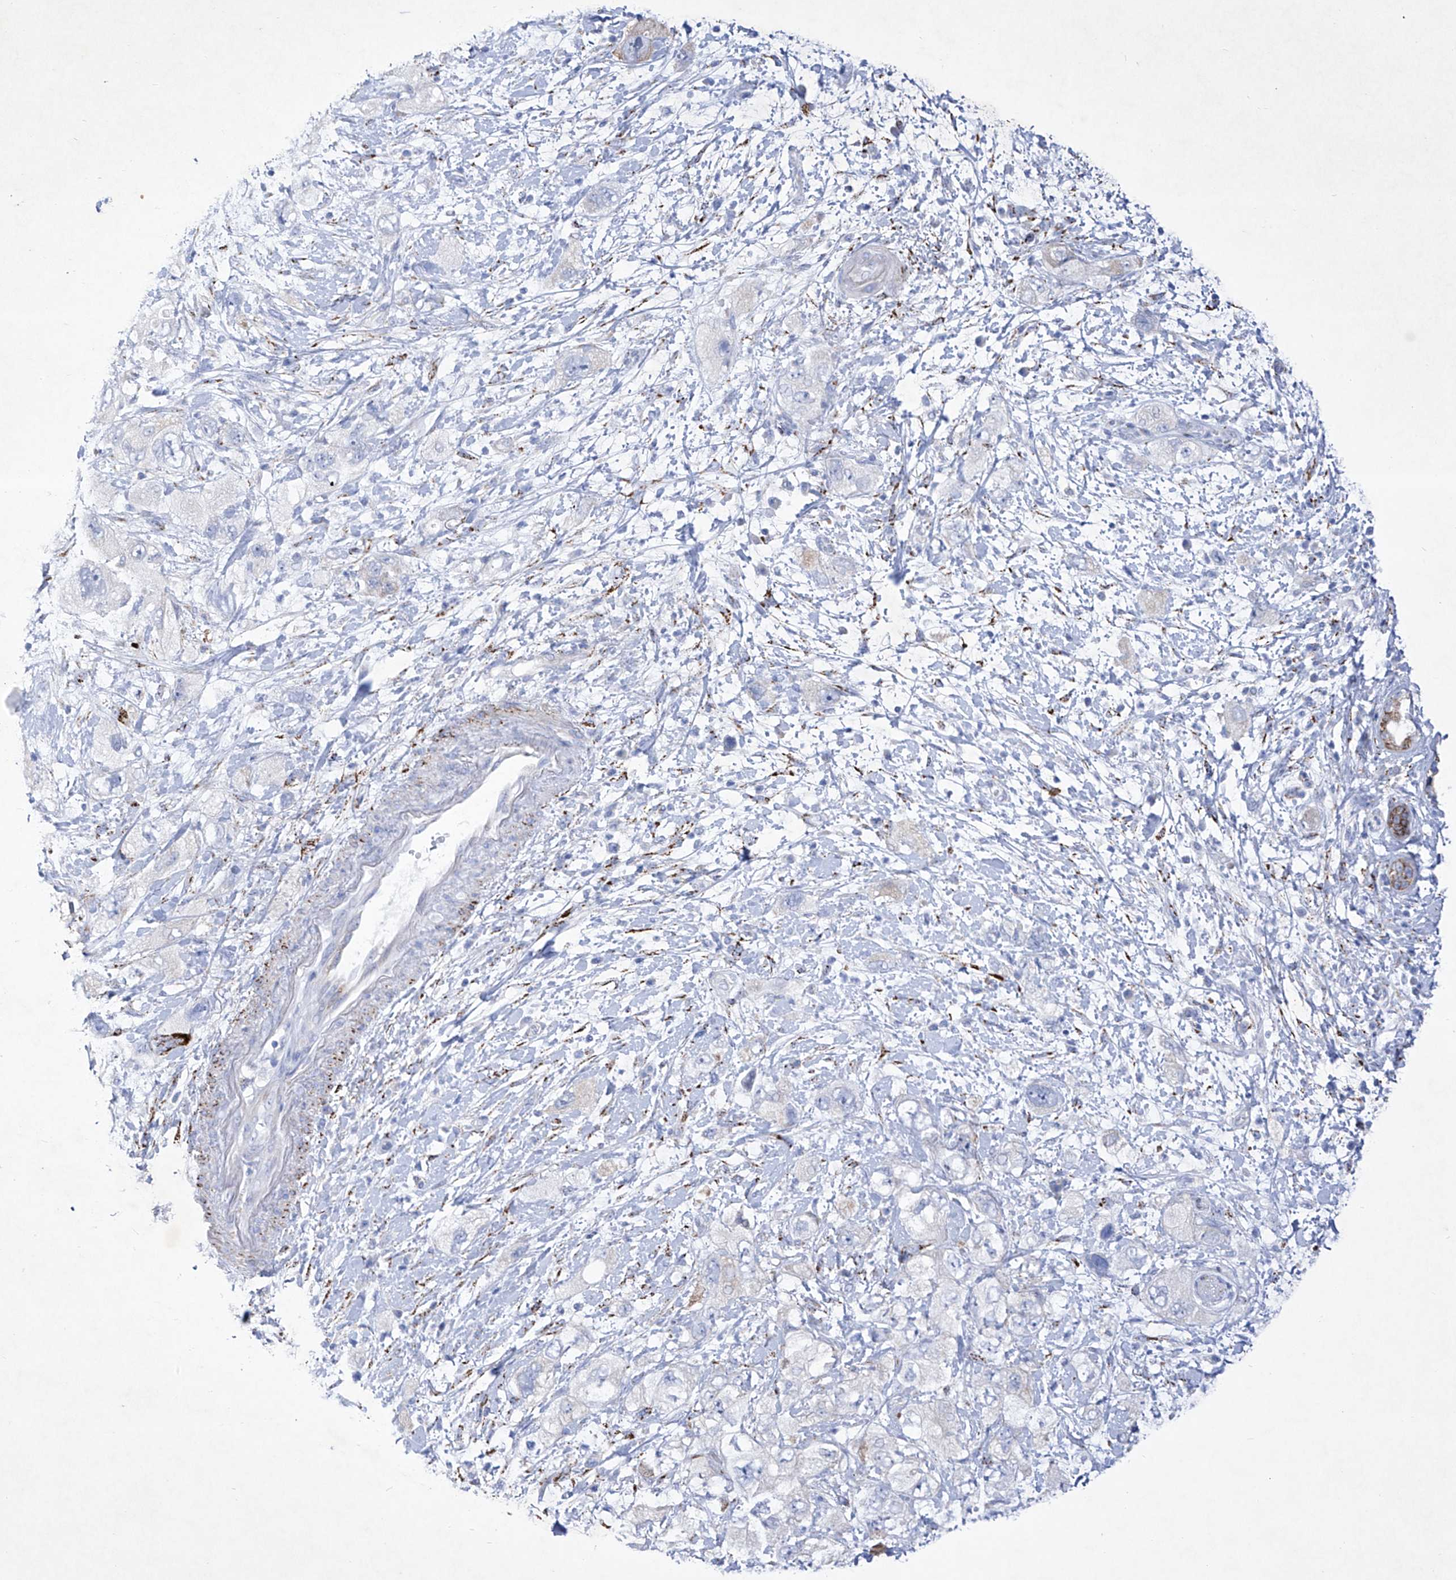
{"staining": {"intensity": "negative", "quantity": "none", "location": "none"}, "tissue": "pancreatic cancer", "cell_type": "Tumor cells", "image_type": "cancer", "snomed": [{"axis": "morphology", "description": "Adenocarcinoma, NOS"}, {"axis": "topography", "description": "Pancreas"}], "caption": "A high-resolution photomicrograph shows IHC staining of pancreatic cancer (adenocarcinoma), which displays no significant expression in tumor cells.", "gene": "C1orf87", "patient": {"sex": "female", "age": 73}}